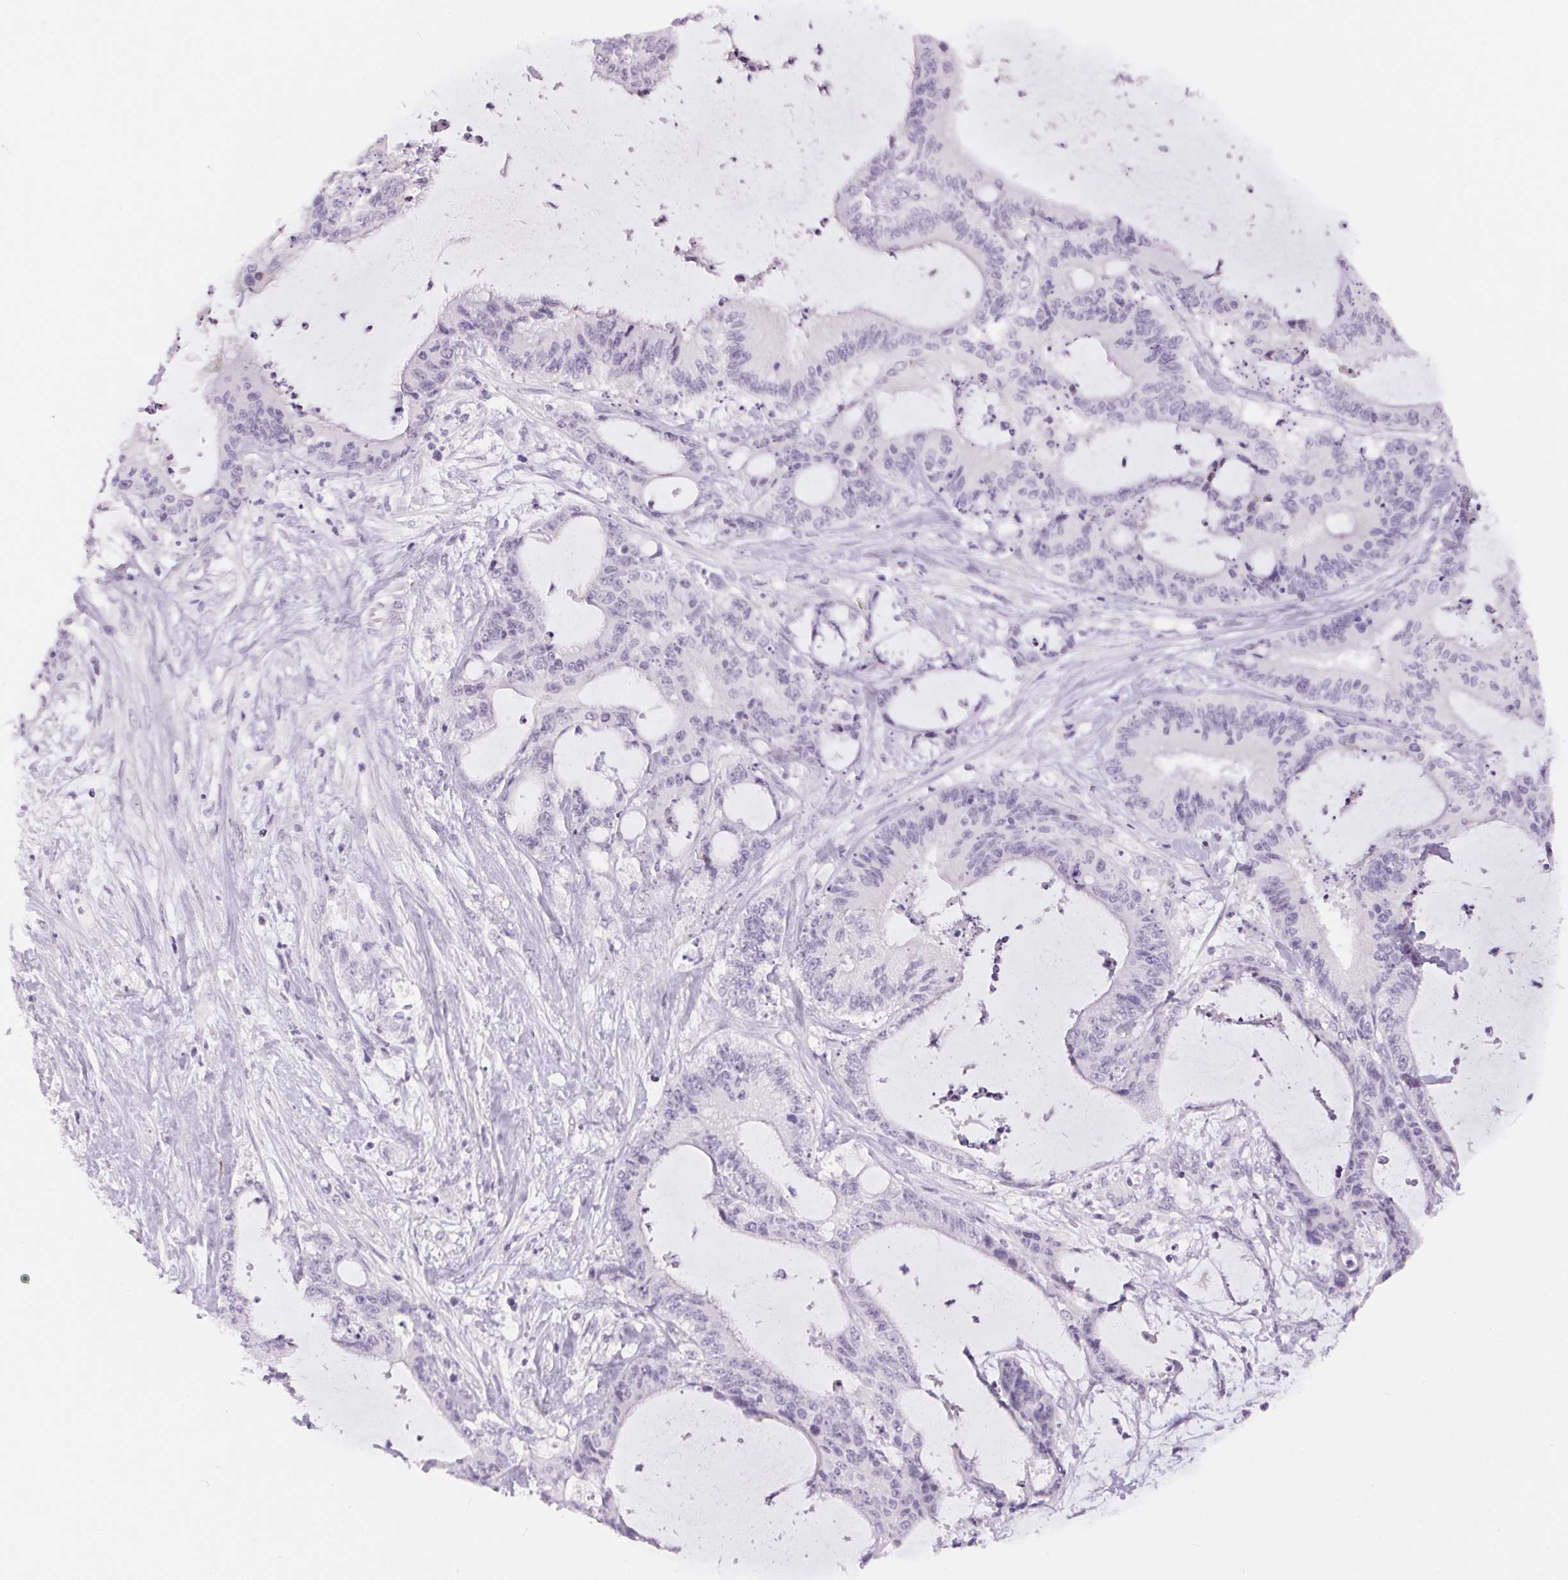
{"staining": {"intensity": "negative", "quantity": "none", "location": "none"}, "tissue": "liver cancer", "cell_type": "Tumor cells", "image_type": "cancer", "snomed": [{"axis": "morphology", "description": "Cholangiocarcinoma"}, {"axis": "topography", "description": "Liver"}], "caption": "An immunohistochemistry (IHC) histopathology image of liver cholangiocarcinoma is shown. There is no staining in tumor cells of liver cholangiocarcinoma.", "gene": "CADPS", "patient": {"sex": "female", "age": 73}}